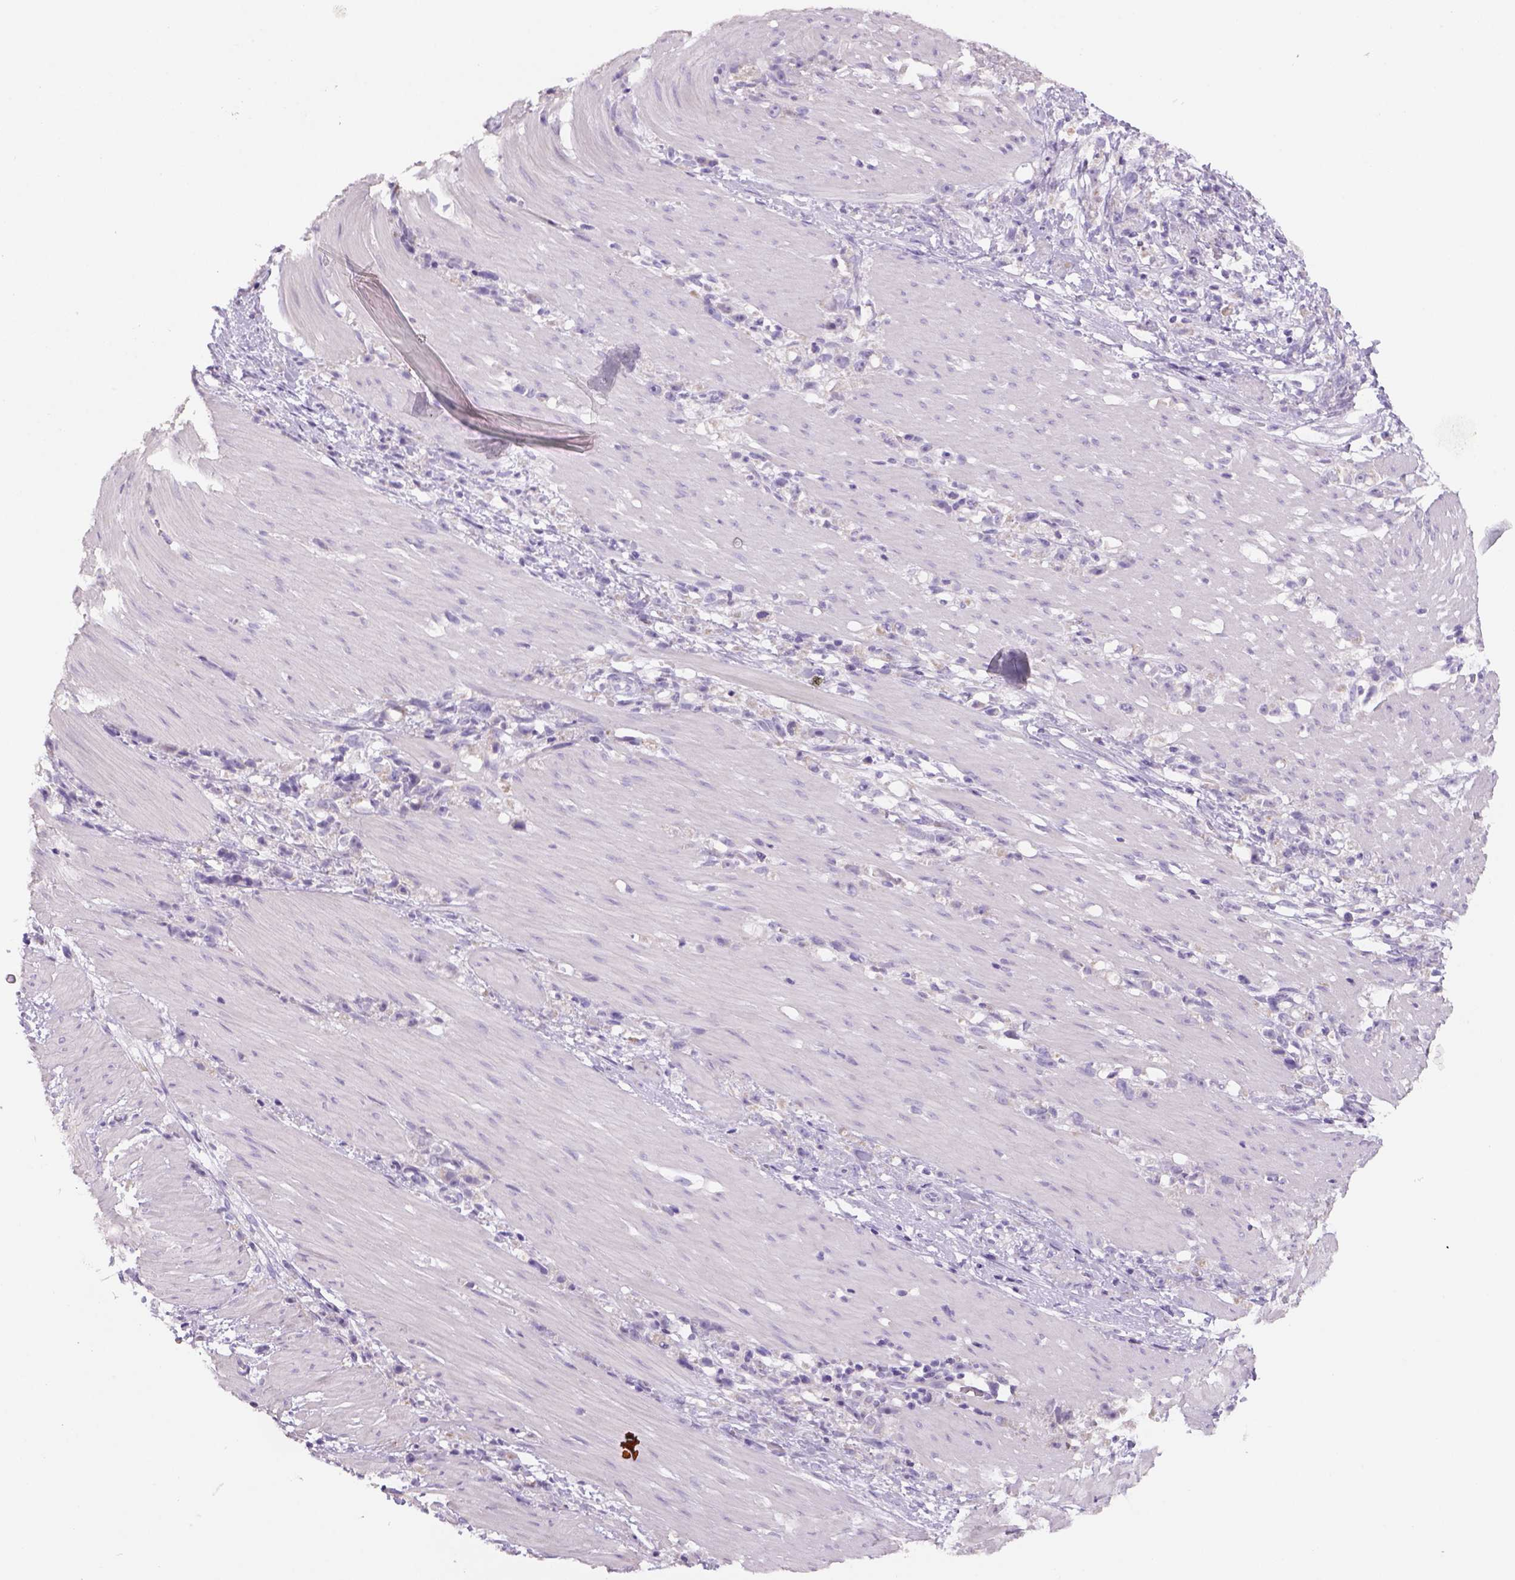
{"staining": {"intensity": "negative", "quantity": "none", "location": "none"}, "tissue": "stomach cancer", "cell_type": "Tumor cells", "image_type": "cancer", "snomed": [{"axis": "morphology", "description": "Adenocarcinoma, NOS"}, {"axis": "topography", "description": "Stomach"}], "caption": "Protein analysis of stomach cancer reveals no significant expression in tumor cells. The staining is performed using DAB brown chromogen with nuclei counter-stained in using hematoxylin.", "gene": "ADGRV1", "patient": {"sex": "female", "age": 59}}